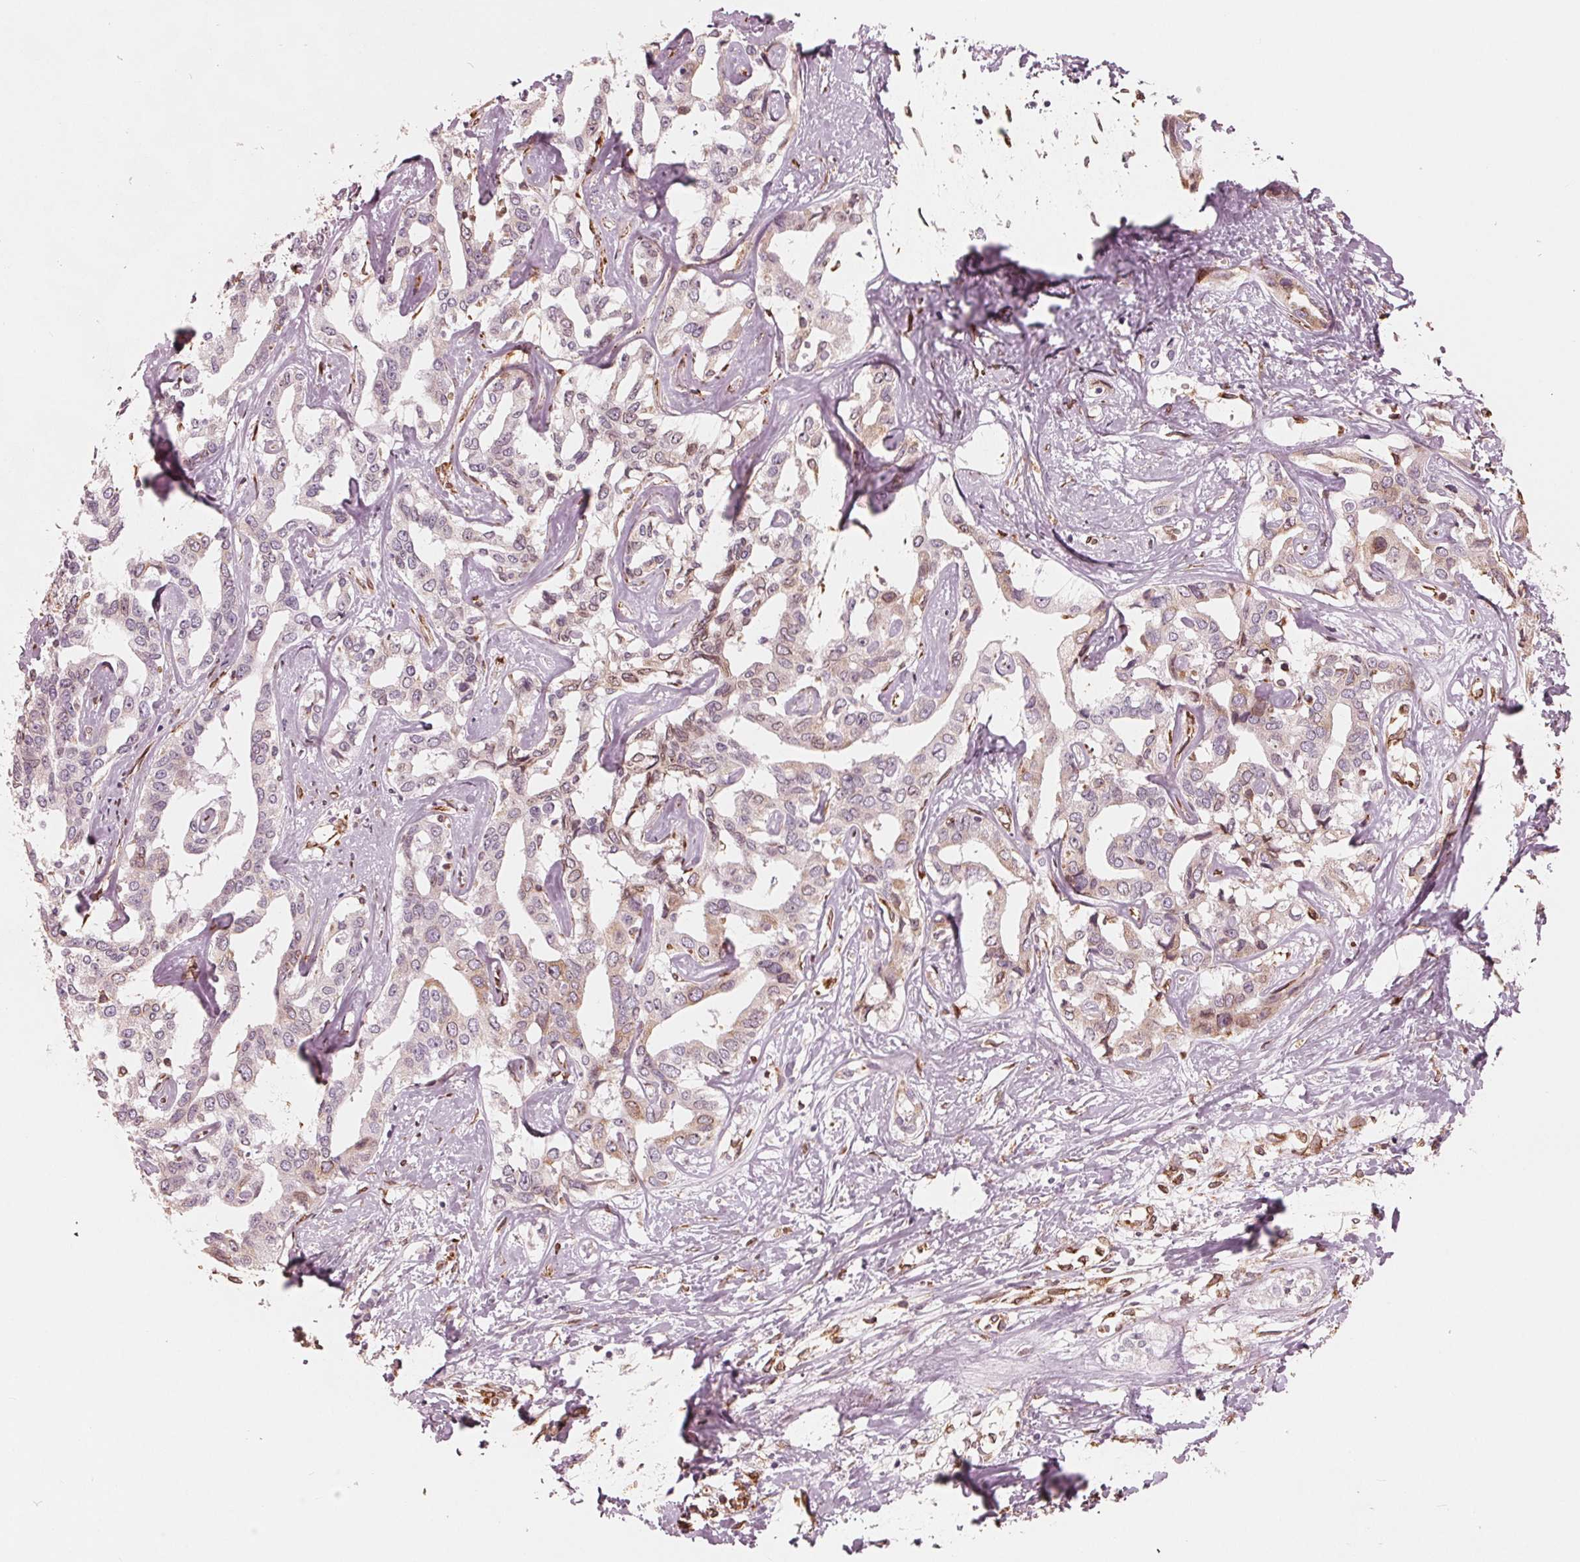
{"staining": {"intensity": "weak", "quantity": "<25%", "location": "cytoplasmic/membranous"}, "tissue": "liver cancer", "cell_type": "Tumor cells", "image_type": "cancer", "snomed": [{"axis": "morphology", "description": "Cholangiocarcinoma"}, {"axis": "topography", "description": "Liver"}], "caption": "Immunohistochemistry histopathology image of neoplastic tissue: liver cancer (cholangiocarcinoma) stained with DAB demonstrates no significant protein staining in tumor cells.", "gene": "IKBIP", "patient": {"sex": "male", "age": 59}}